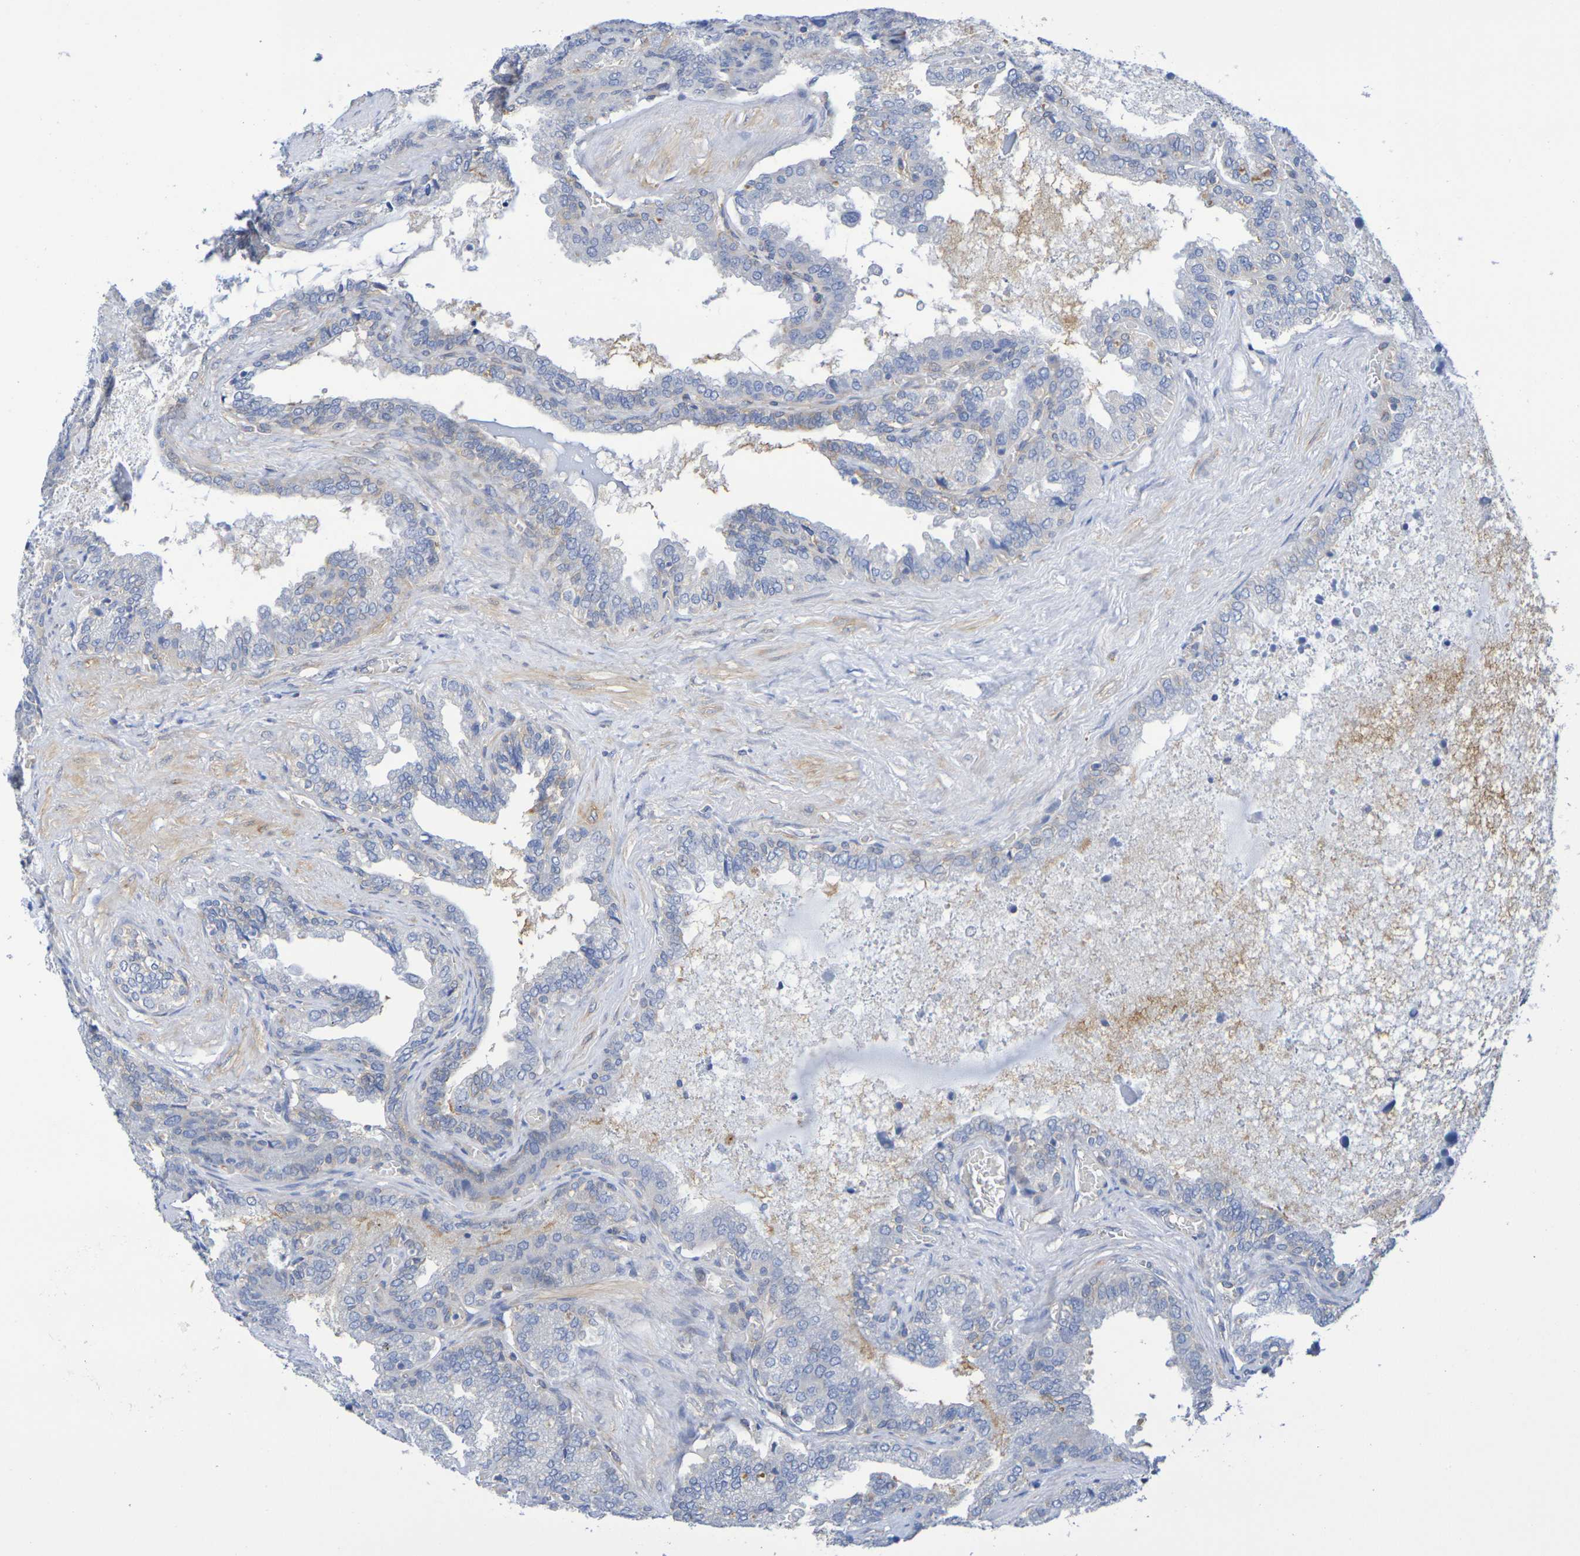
{"staining": {"intensity": "weak", "quantity": "25%-75%", "location": "cytoplasmic/membranous"}, "tissue": "seminal vesicle", "cell_type": "Glandular cells", "image_type": "normal", "snomed": [{"axis": "morphology", "description": "Normal tissue, NOS"}, {"axis": "topography", "description": "Seminal veicle"}], "caption": "Brown immunohistochemical staining in normal seminal vesicle shows weak cytoplasmic/membranous staining in approximately 25%-75% of glandular cells.", "gene": "TMCC3", "patient": {"sex": "male", "age": 46}}